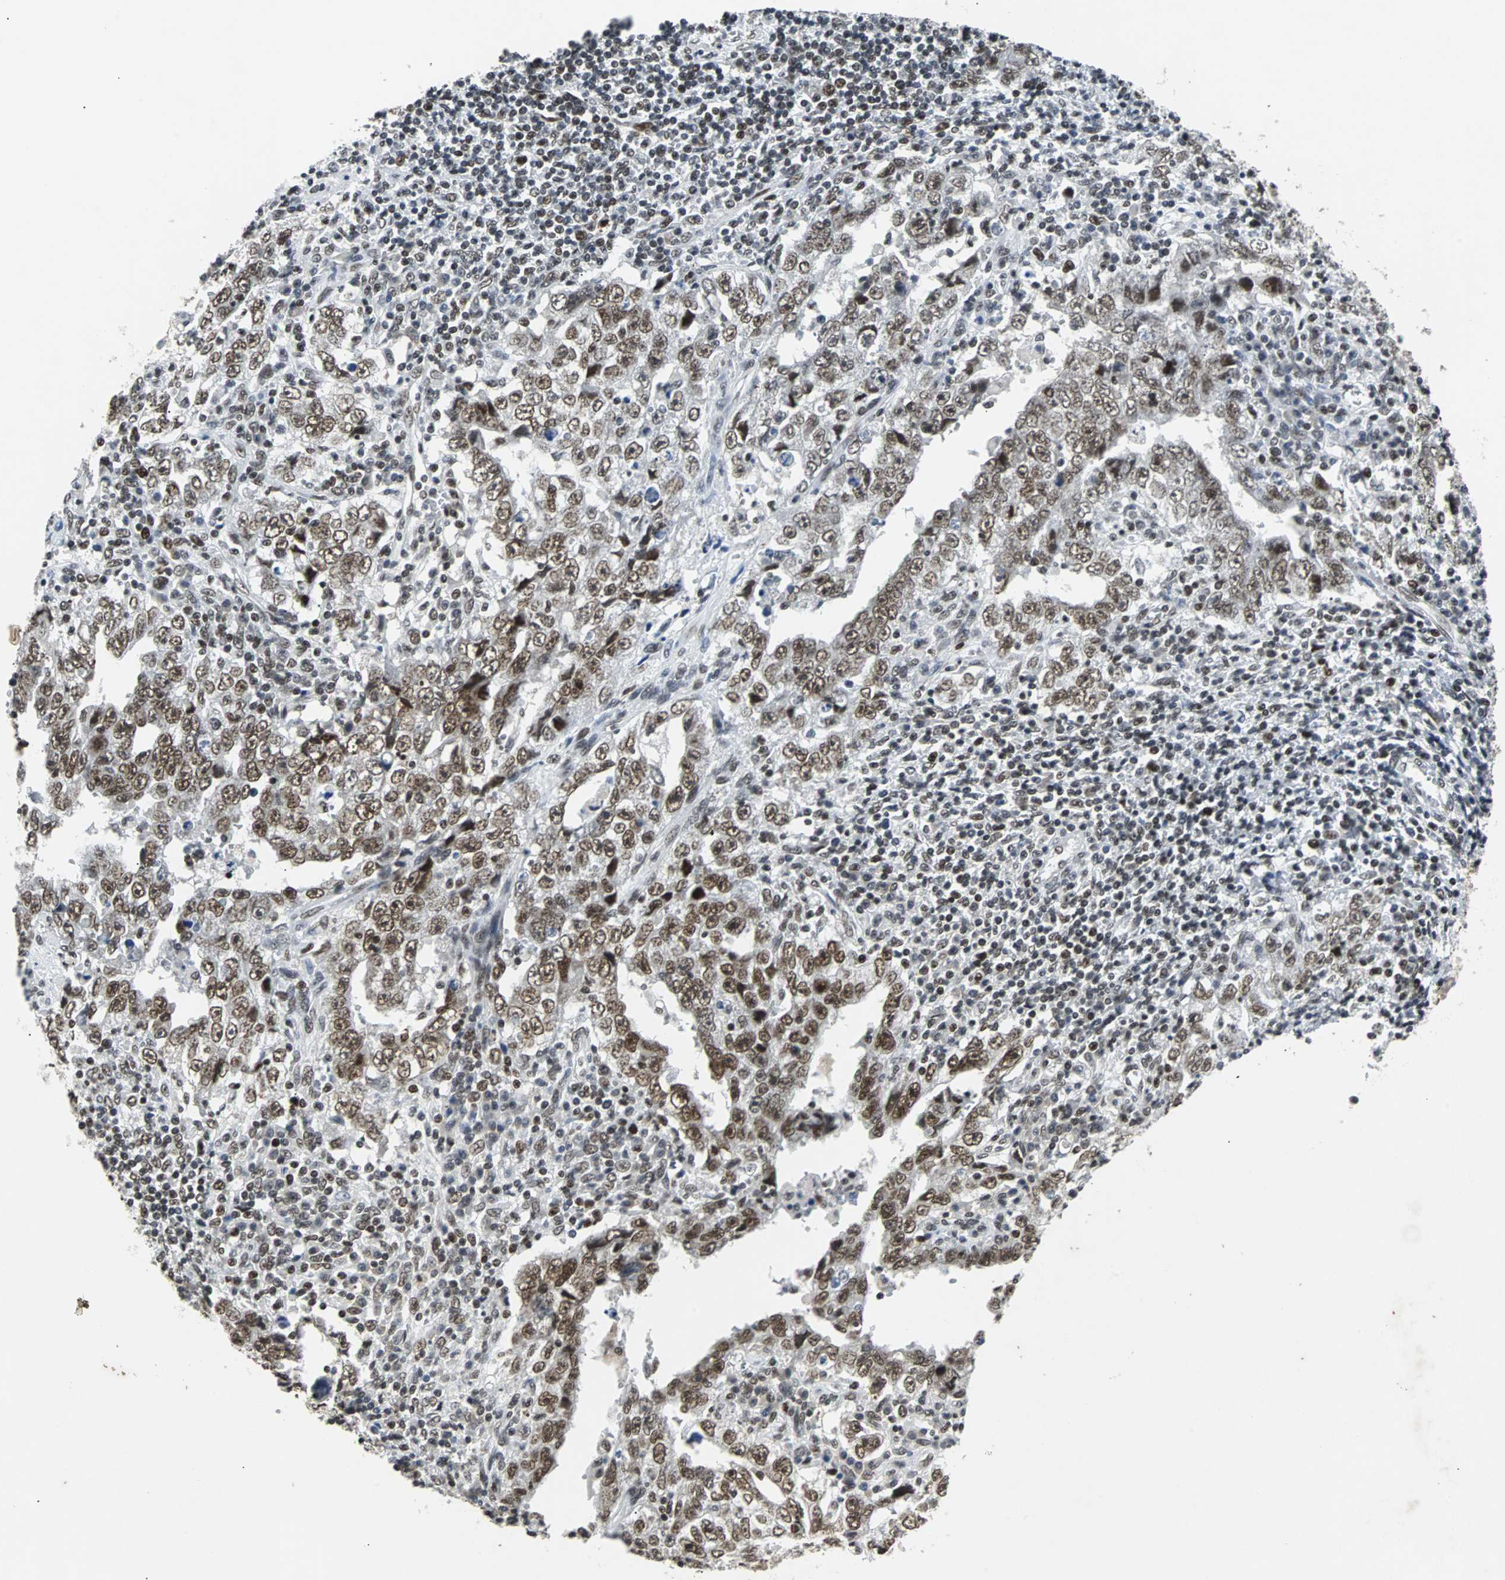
{"staining": {"intensity": "moderate", "quantity": ">75%", "location": "nuclear"}, "tissue": "testis cancer", "cell_type": "Tumor cells", "image_type": "cancer", "snomed": [{"axis": "morphology", "description": "Carcinoma, Embryonal, NOS"}, {"axis": "topography", "description": "Testis"}], "caption": "Testis embryonal carcinoma stained with a protein marker reveals moderate staining in tumor cells.", "gene": "GATAD2A", "patient": {"sex": "male", "age": 26}}